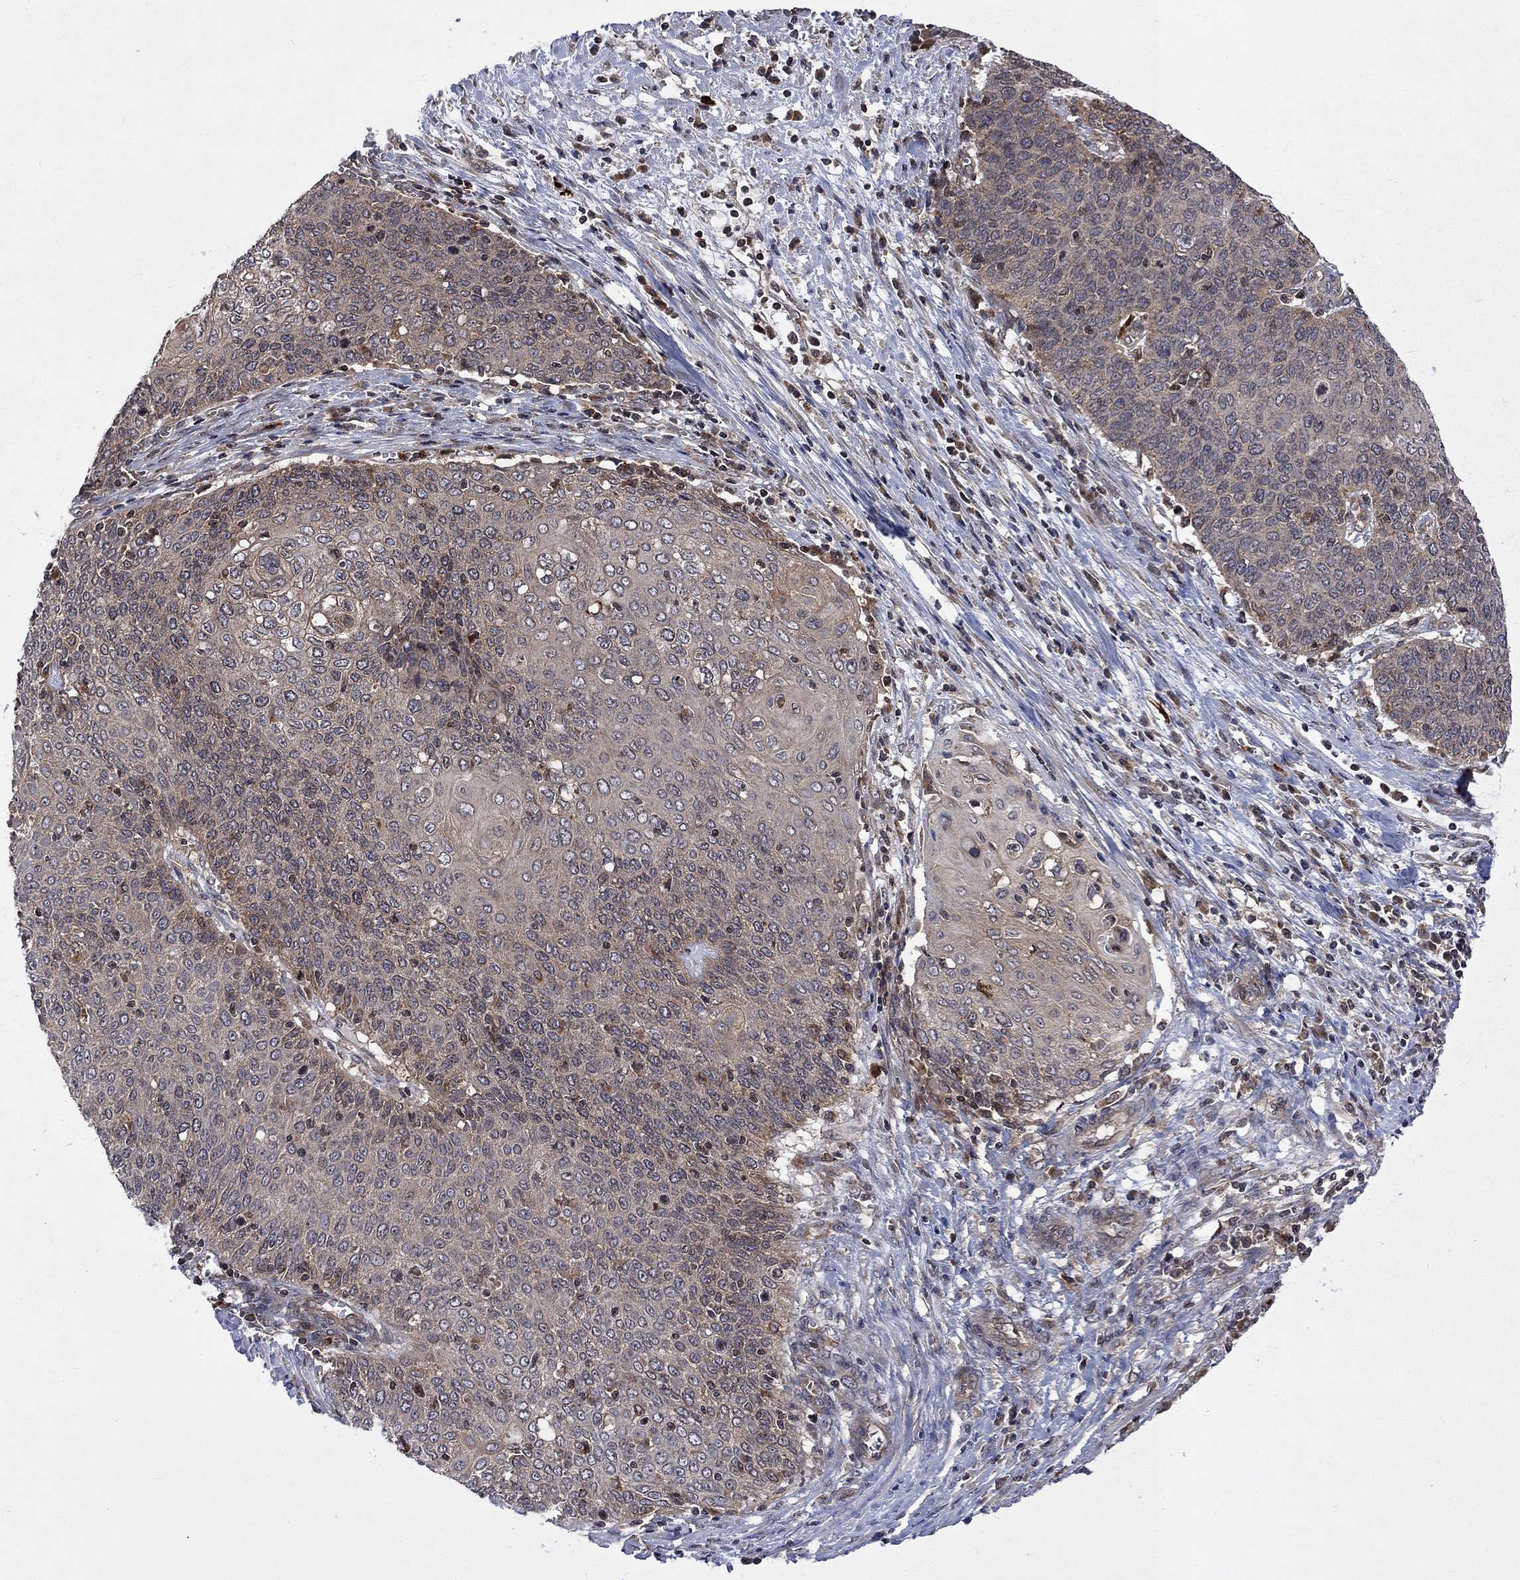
{"staining": {"intensity": "negative", "quantity": "none", "location": "none"}, "tissue": "cervical cancer", "cell_type": "Tumor cells", "image_type": "cancer", "snomed": [{"axis": "morphology", "description": "Squamous cell carcinoma, NOS"}, {"axis": "topography", "description": "Cervix"}], "caption": "DAB (3,3'-diaminobenzidine) immunohistochemical staining of human cervical squamous cell carcinoma exhibits no significant staining in tumor cells.", "gene": "TMEM33", "patient": {"sex": "female", "age": 39}}